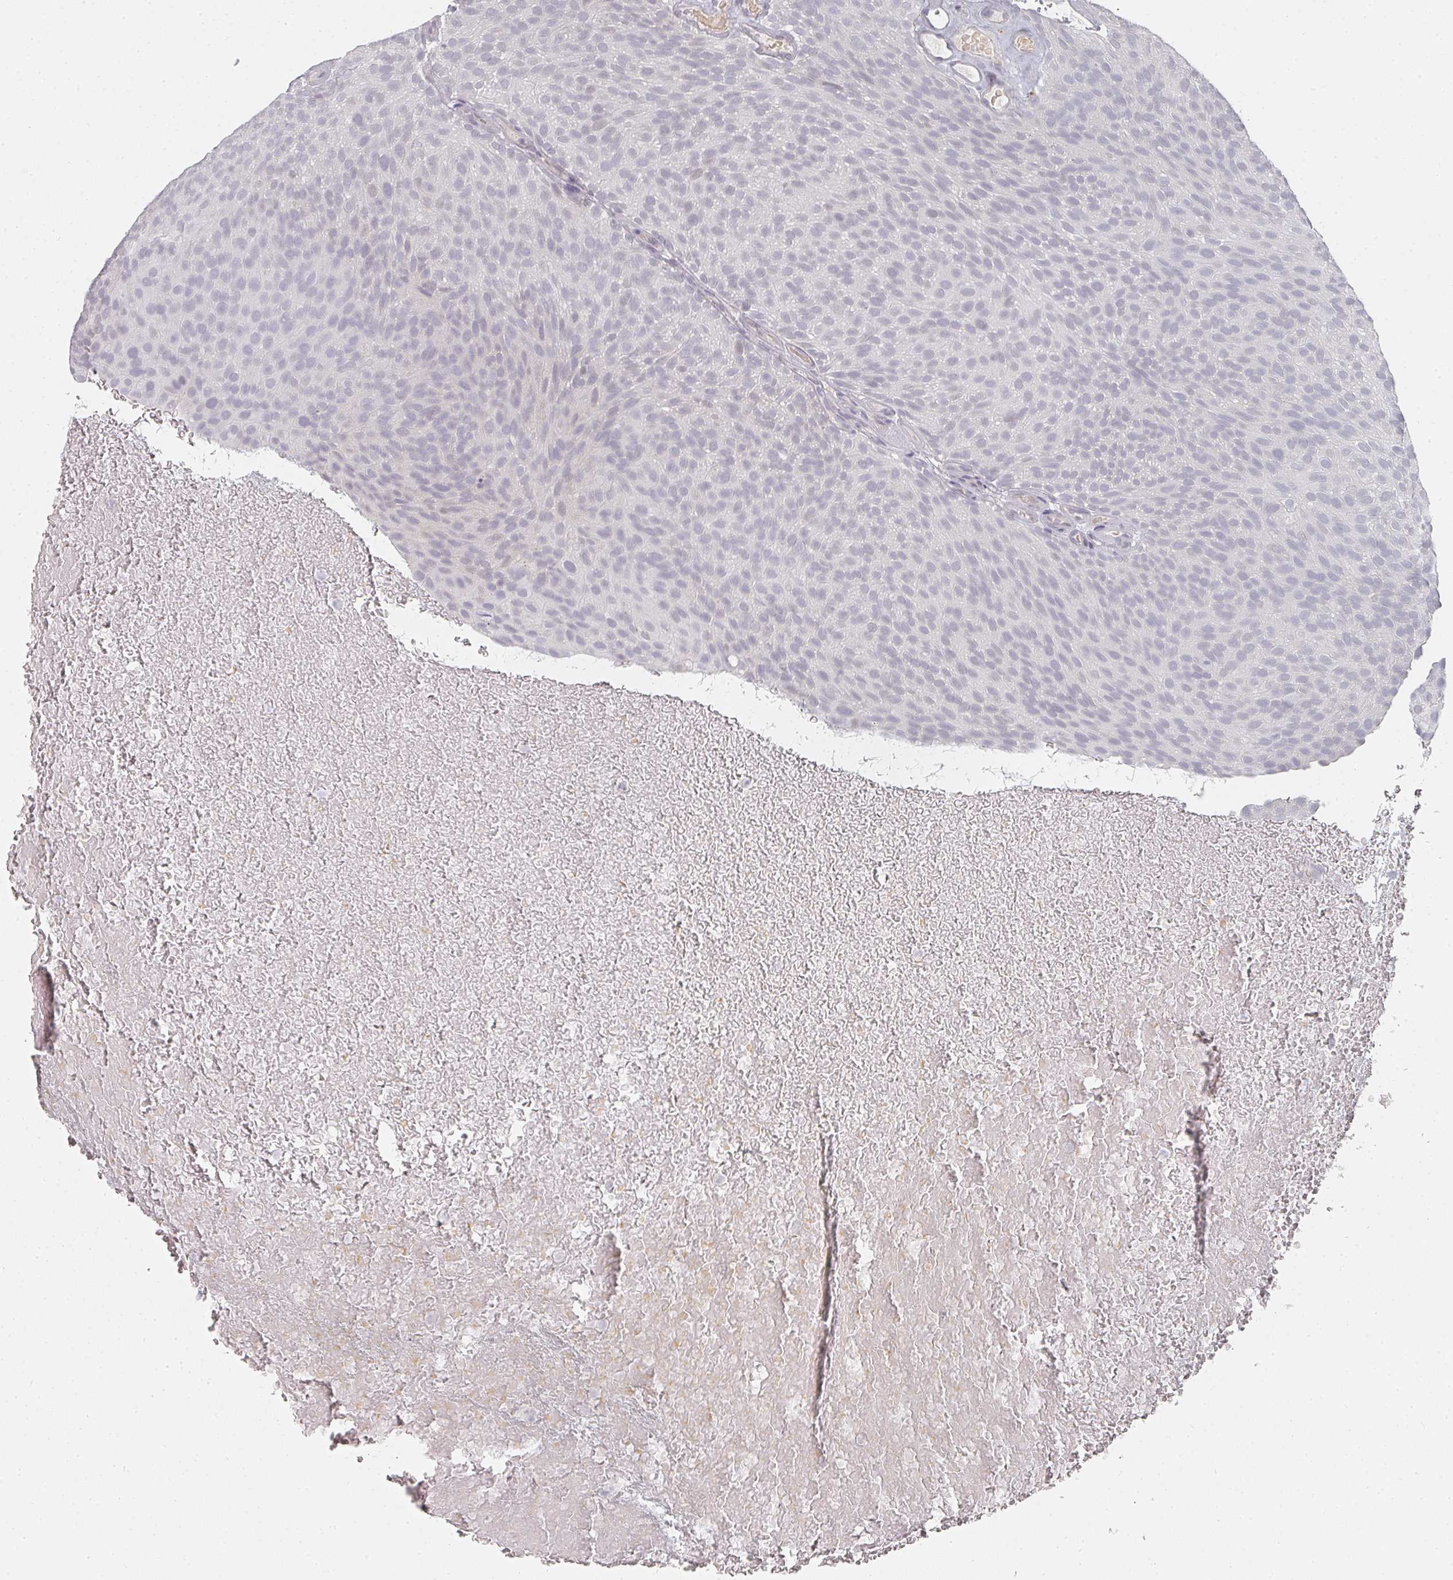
{"staining": {"intensity": "negative", "quantity": "none", "location": "none"}, "tissue": "urothelial cancer", "cell_type": "Tumor cells", "image_type": "cancer", "snomed": [{"axis": "morphology", "description": "Urothelial carcinoma, Low grade"}, {"axis": "topography", "description": "Urinary bladder"}], "caption": "Immunohistochemistry (IHC) of urothelial carcinoma (low-grade) displays no expression in tumor cells. Nuclei are stained in blue.", "gene": "SHISA2", "patient": {"sex": "male", "age": 78}}